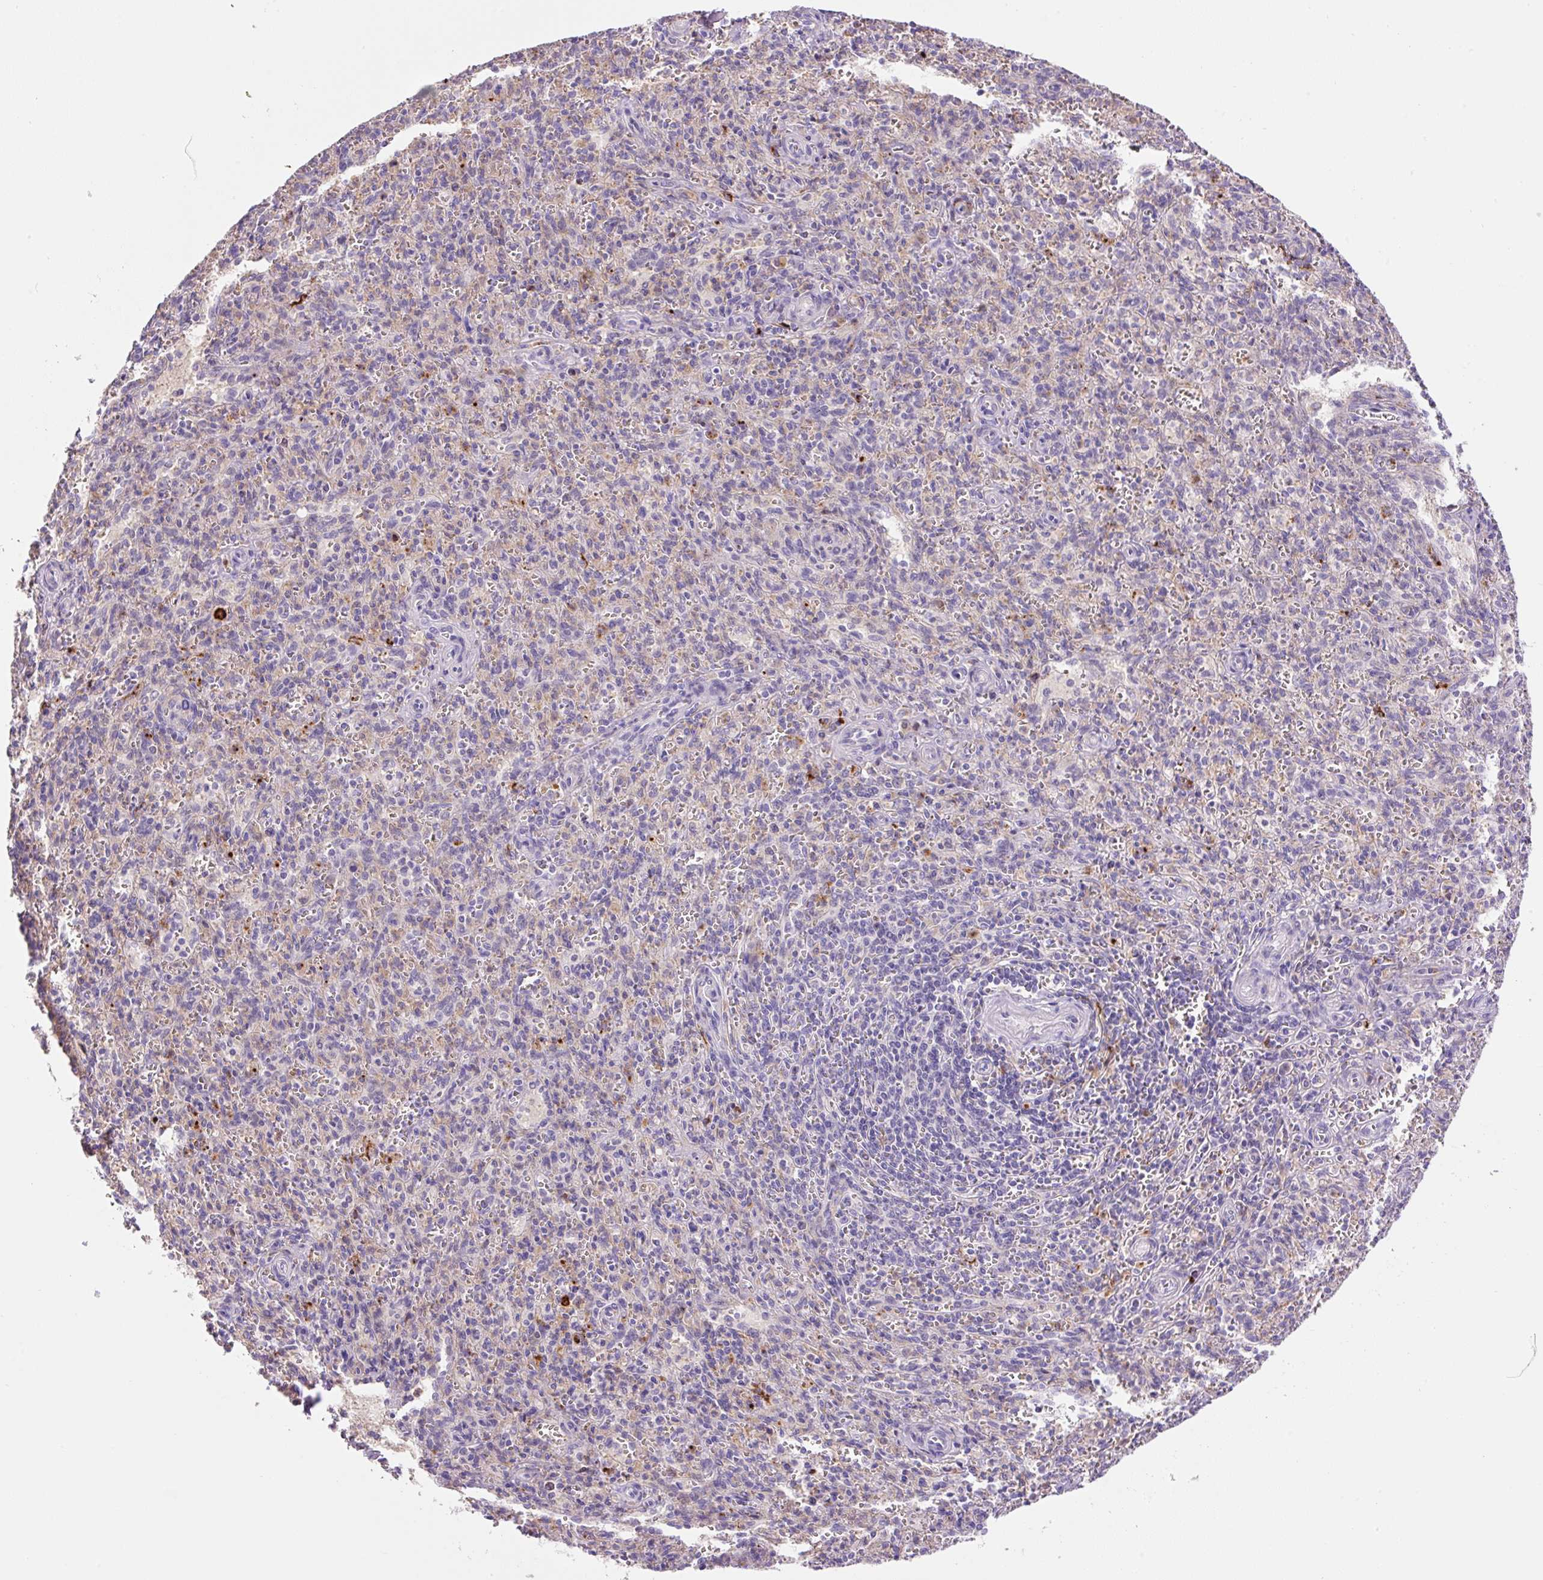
{"staining": {"intensity": "negative", "quantity": "none", "location": "none"}, "tissue": "spleen", "cell_type": "Cells in red pulp", "image_type": "normal", "snomed": [{"axis": "morphology", "description": "Normal tissue, NOS"}, {"axis": "topography", "description": "Spleen"}], "caption": "Immunohistochemistry (IHC) histopathology image of normal spleen stained for a protein (brown), which shows no expression in cells in red pulp. Brightfield microscopy of immunohistochemistry stained with DAB (brown) and hematoxylin (blue), captured at high magnification.", "gene": "TDRD15", "patient": {"sex": "female", "age": 26}}